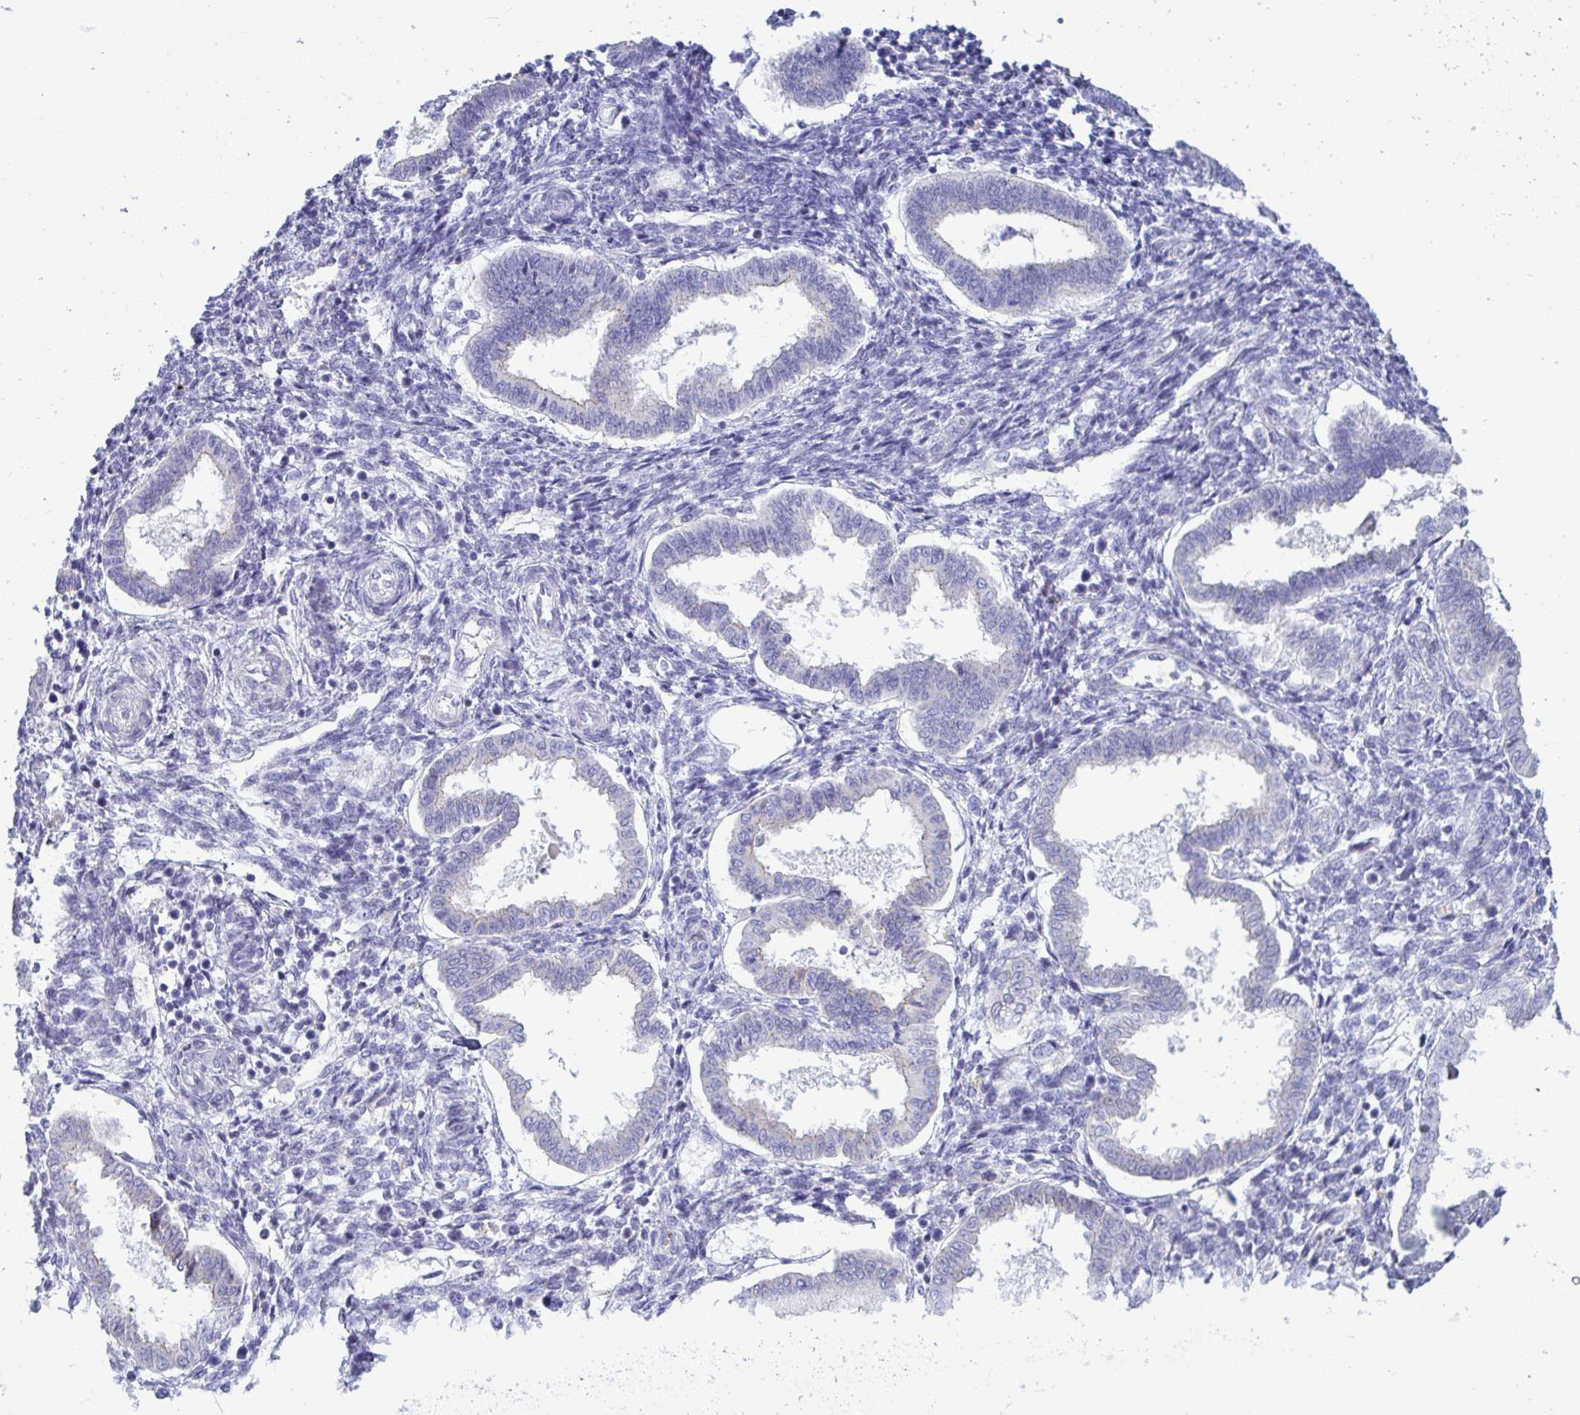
{"staining": {"intensity": "negative", "quantity": "none", "location": "none"}, "tissue": "endometrium", "cell_type": "Cells in endometrial stroma", "image_type": "normal", "snomed": [{"axis": "morphology", "description": "Normal tissue, NOS"}, {"axis": "topography", "description": "Endometrium"}], "caption": "Immunohistochemical staining of normal human endometrium displays no significant staining in cells in endometrial stroma.", "gene": "TAS2R38", "patient": {"sex": "female", "age": 24}}